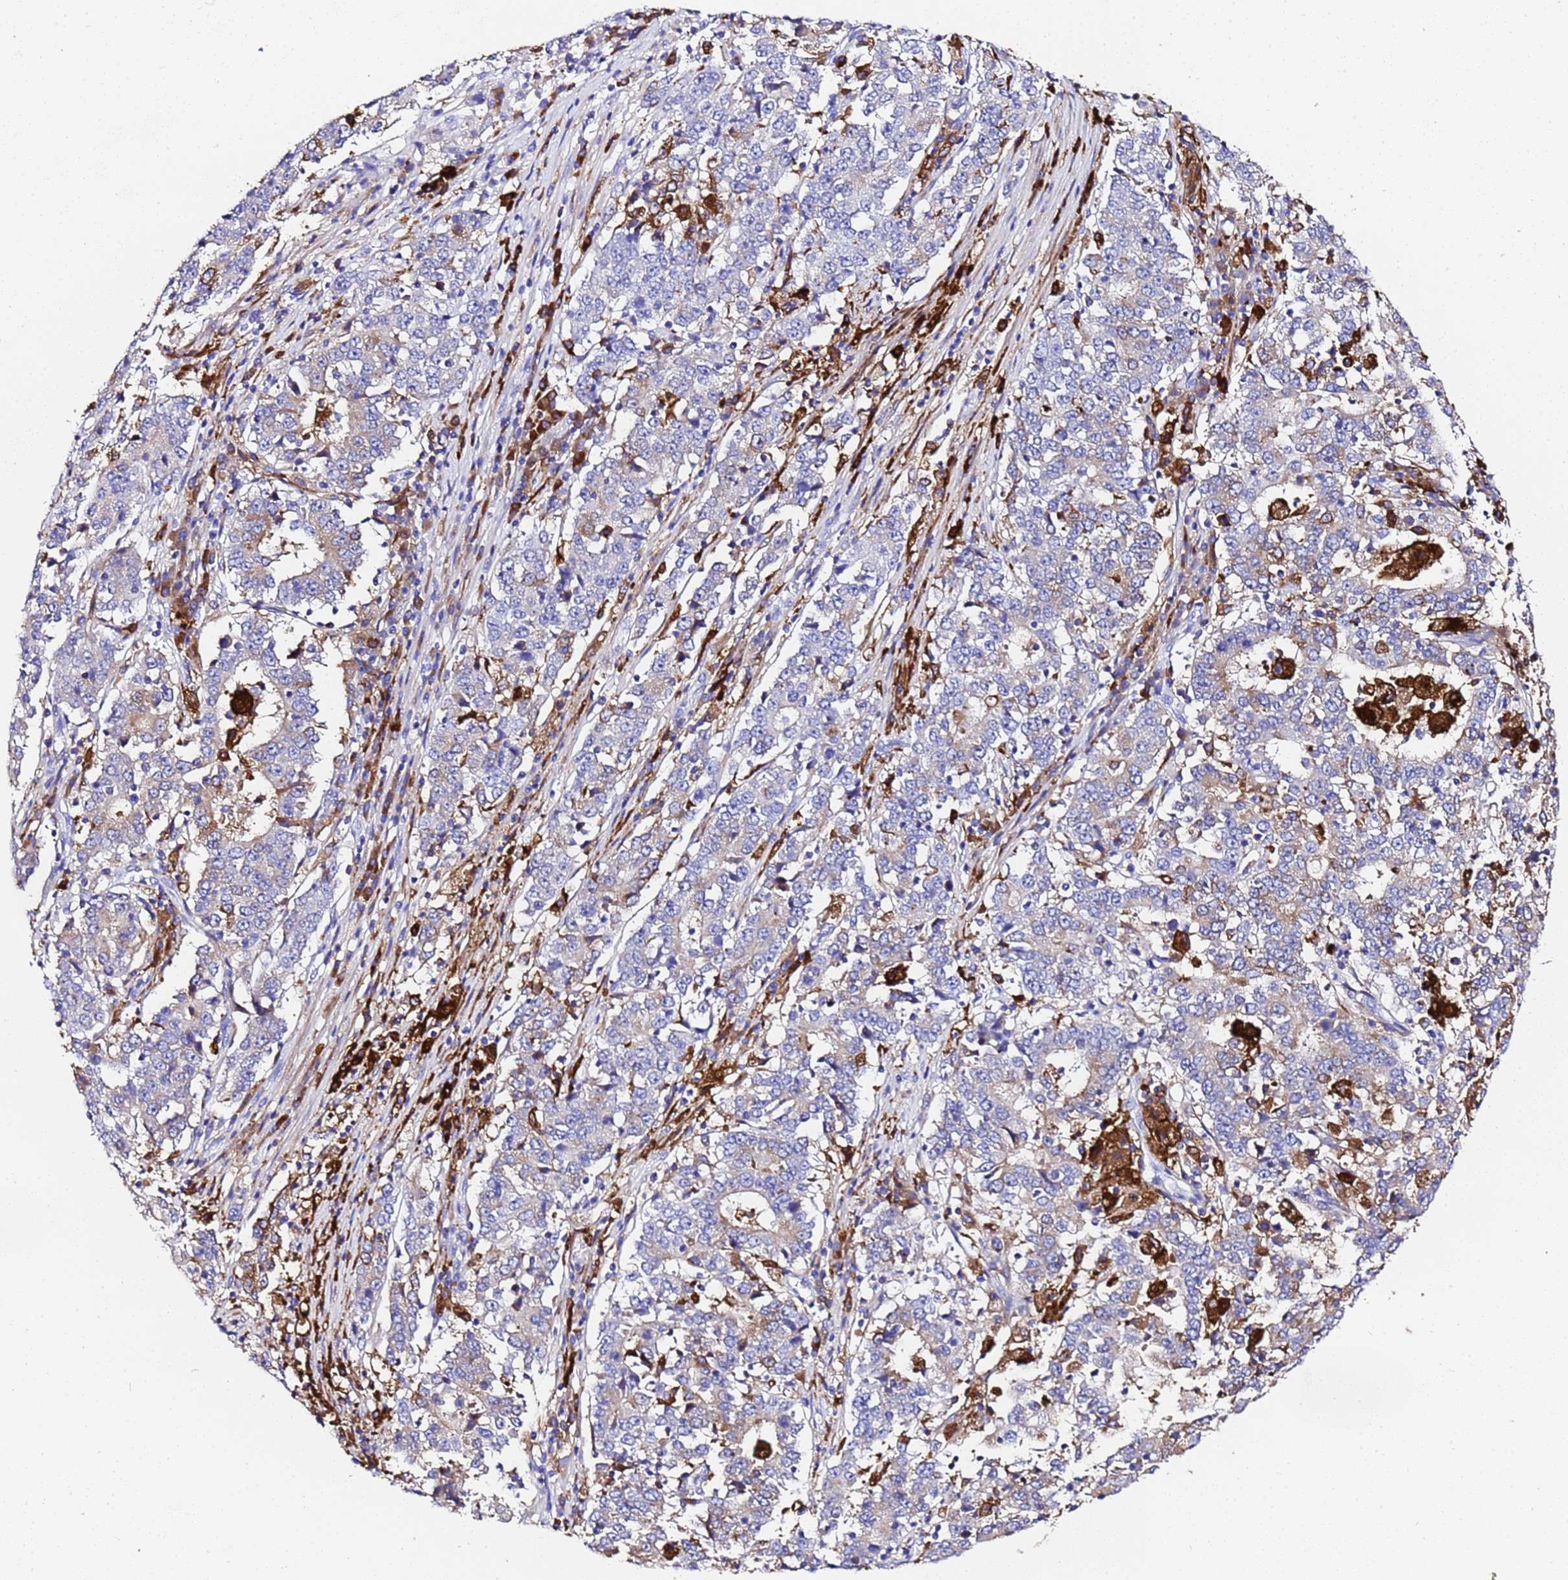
{"staining": {"intensity": "weak", "quantity": "<25%", "location": "cytoplasmic/membranous"}, "tissue": "stomach cancer", "cell_type": "Tumor cells", "image_type": "cancer", "snomed": [{"axis": "morphology", "description": "Adenocarcinoma, NOS"}, {"axis": "topography", "description": "Stomach"}], "caption": "DAB immunohistochemical staining of stomach cancer (adenocarcinoma) reveals no significant expression in tumor cells.", "gene": "FTL", "patient": {"sex": "male", "age": 59}}